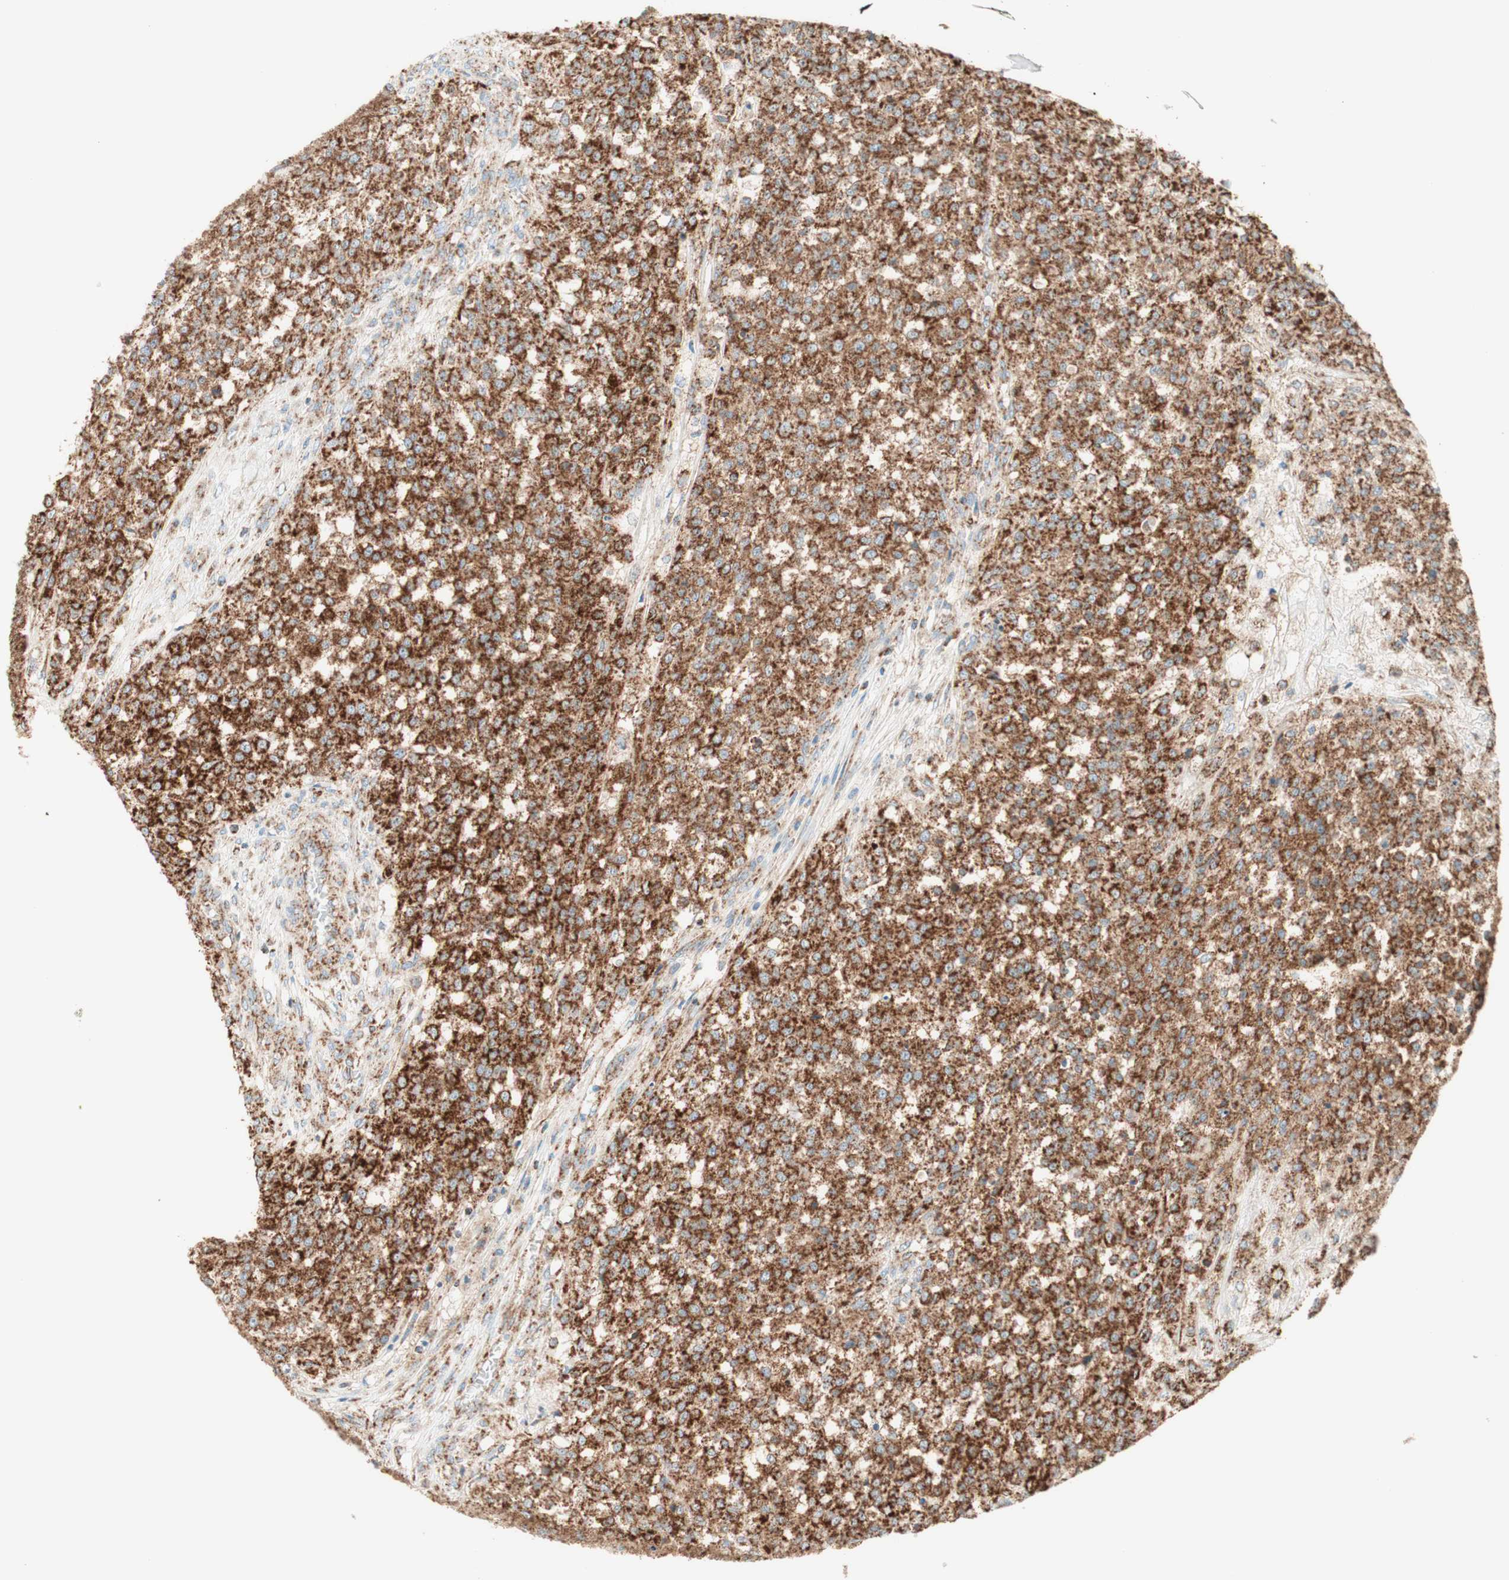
{"staining": {"intensity": "strong", "quantity": ">75%", "location": "cytoplasmic/membranous"}, "tissue": "testis cancer", "cell_type": "Tumor cells", "image_type": "cancer", "snomed": [{"axis": "morphology", "description": "Seminoma, NOS"}, {"axis": "topography", "description": "Testis"}], "caption": "Testis cancer (seminoma) was stained to show a protein in brown. There is high levels of strong cytoplasmic/membranous staining in approximately >75% of tumor cells.", "gene": "TOMM20", "patient": {"sex": "male", "age": 59}}